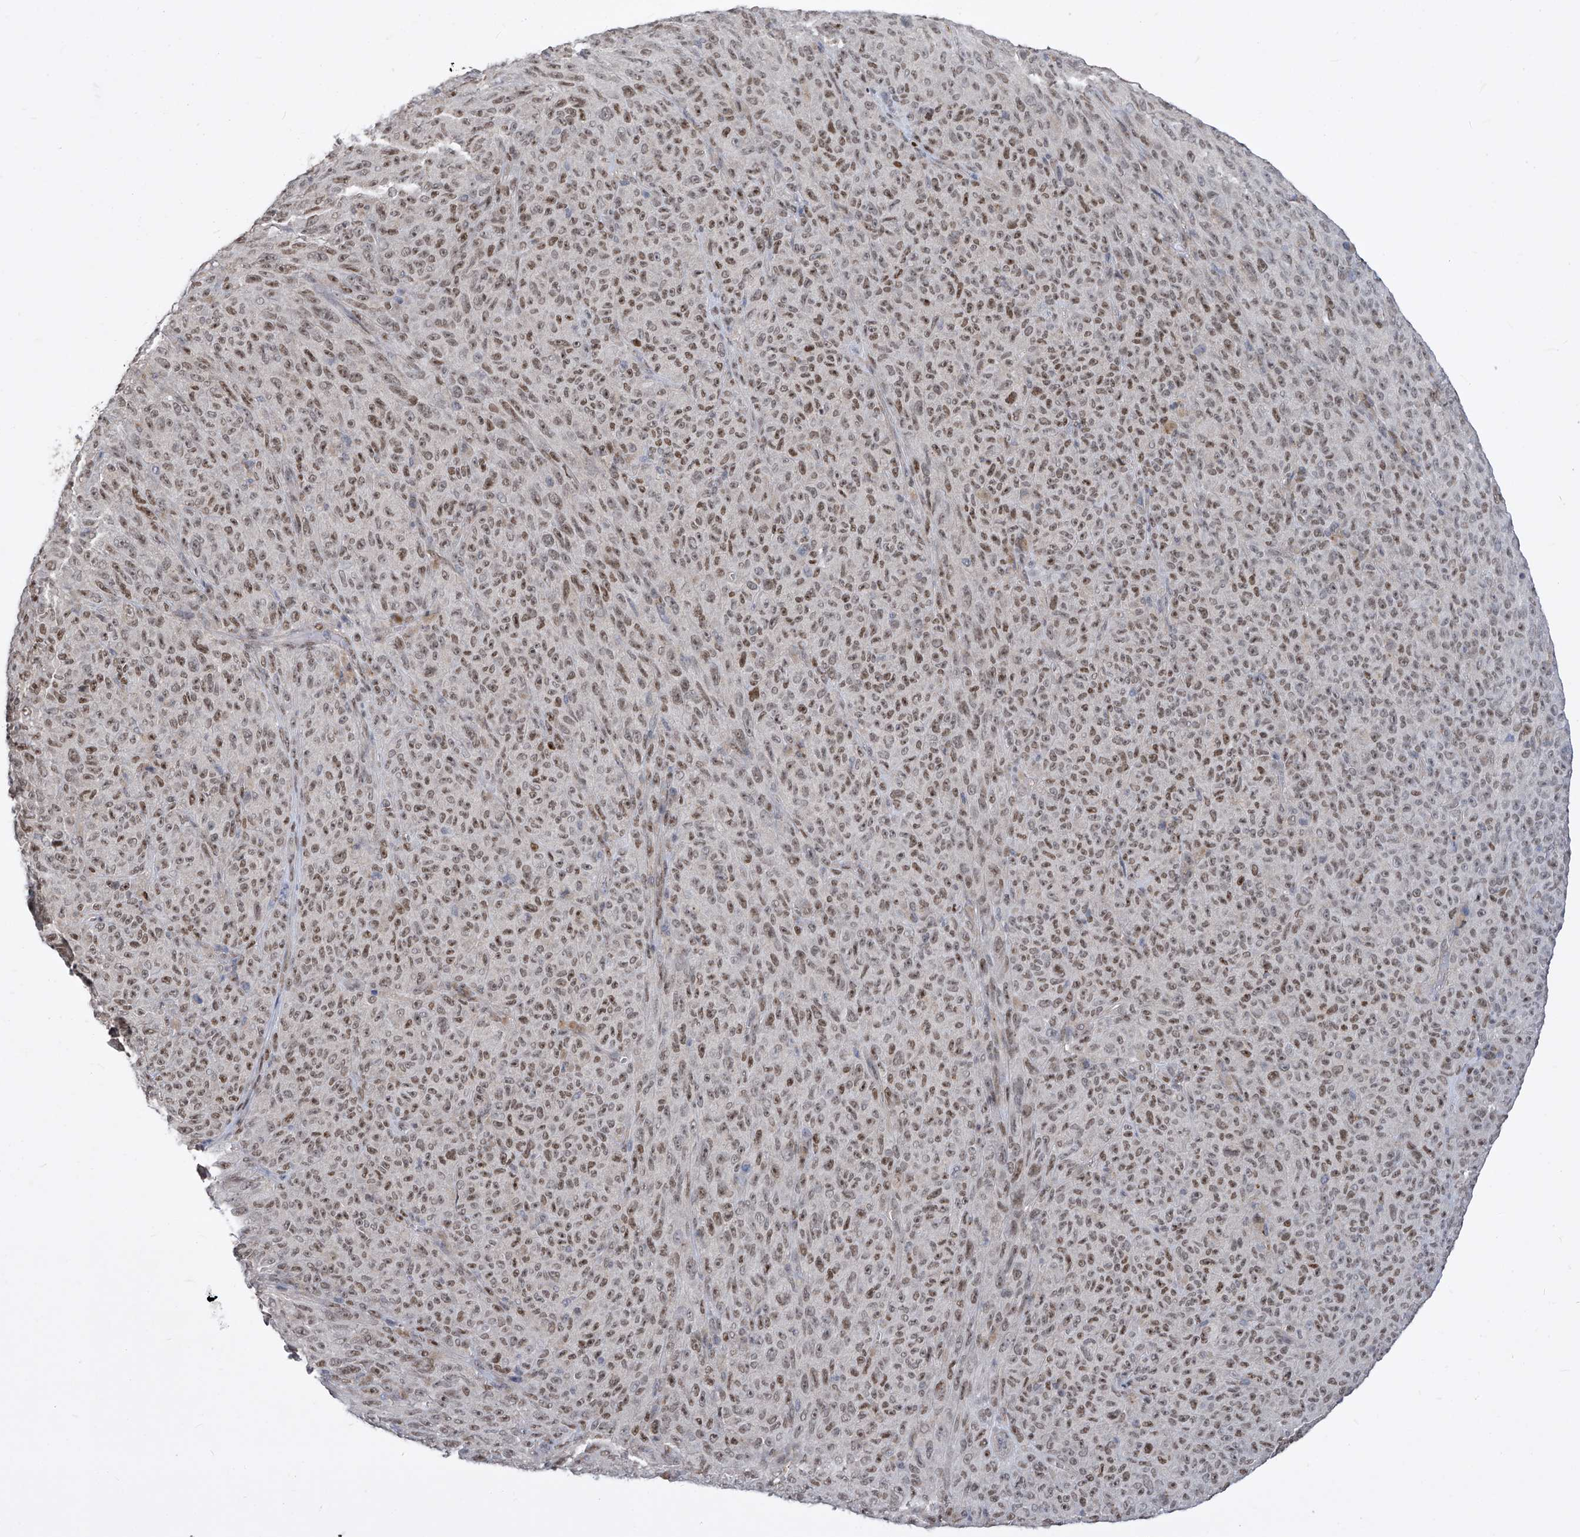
{"staining": {"intensity": "moderate", "quantity": "25%-75%", "location": "nuclear"}, "tissue": "melanoma", "cell_type": "Tumor cells", "image_type": "cancer", "snomed": [{"axis": "morphology", "description": "Malignant melanoma, NOS"}, {"axis": "topography", "description": "Skin"}], "caption": "Immunohistochemistry (IHC) staining of melanoma, which exhibits medium levels of moderate nuclear staining in approximately 25%-75% of tumor cells indicating moderate nuclear protein staining. The staining was performed using DAB (3,3'-diaminobenzidine) (brown) for protein detection and nuclei were counterstained in hematoxylin (blue).", "gene": "CETN2", "patient": {"sex": "female", "age": 82}}